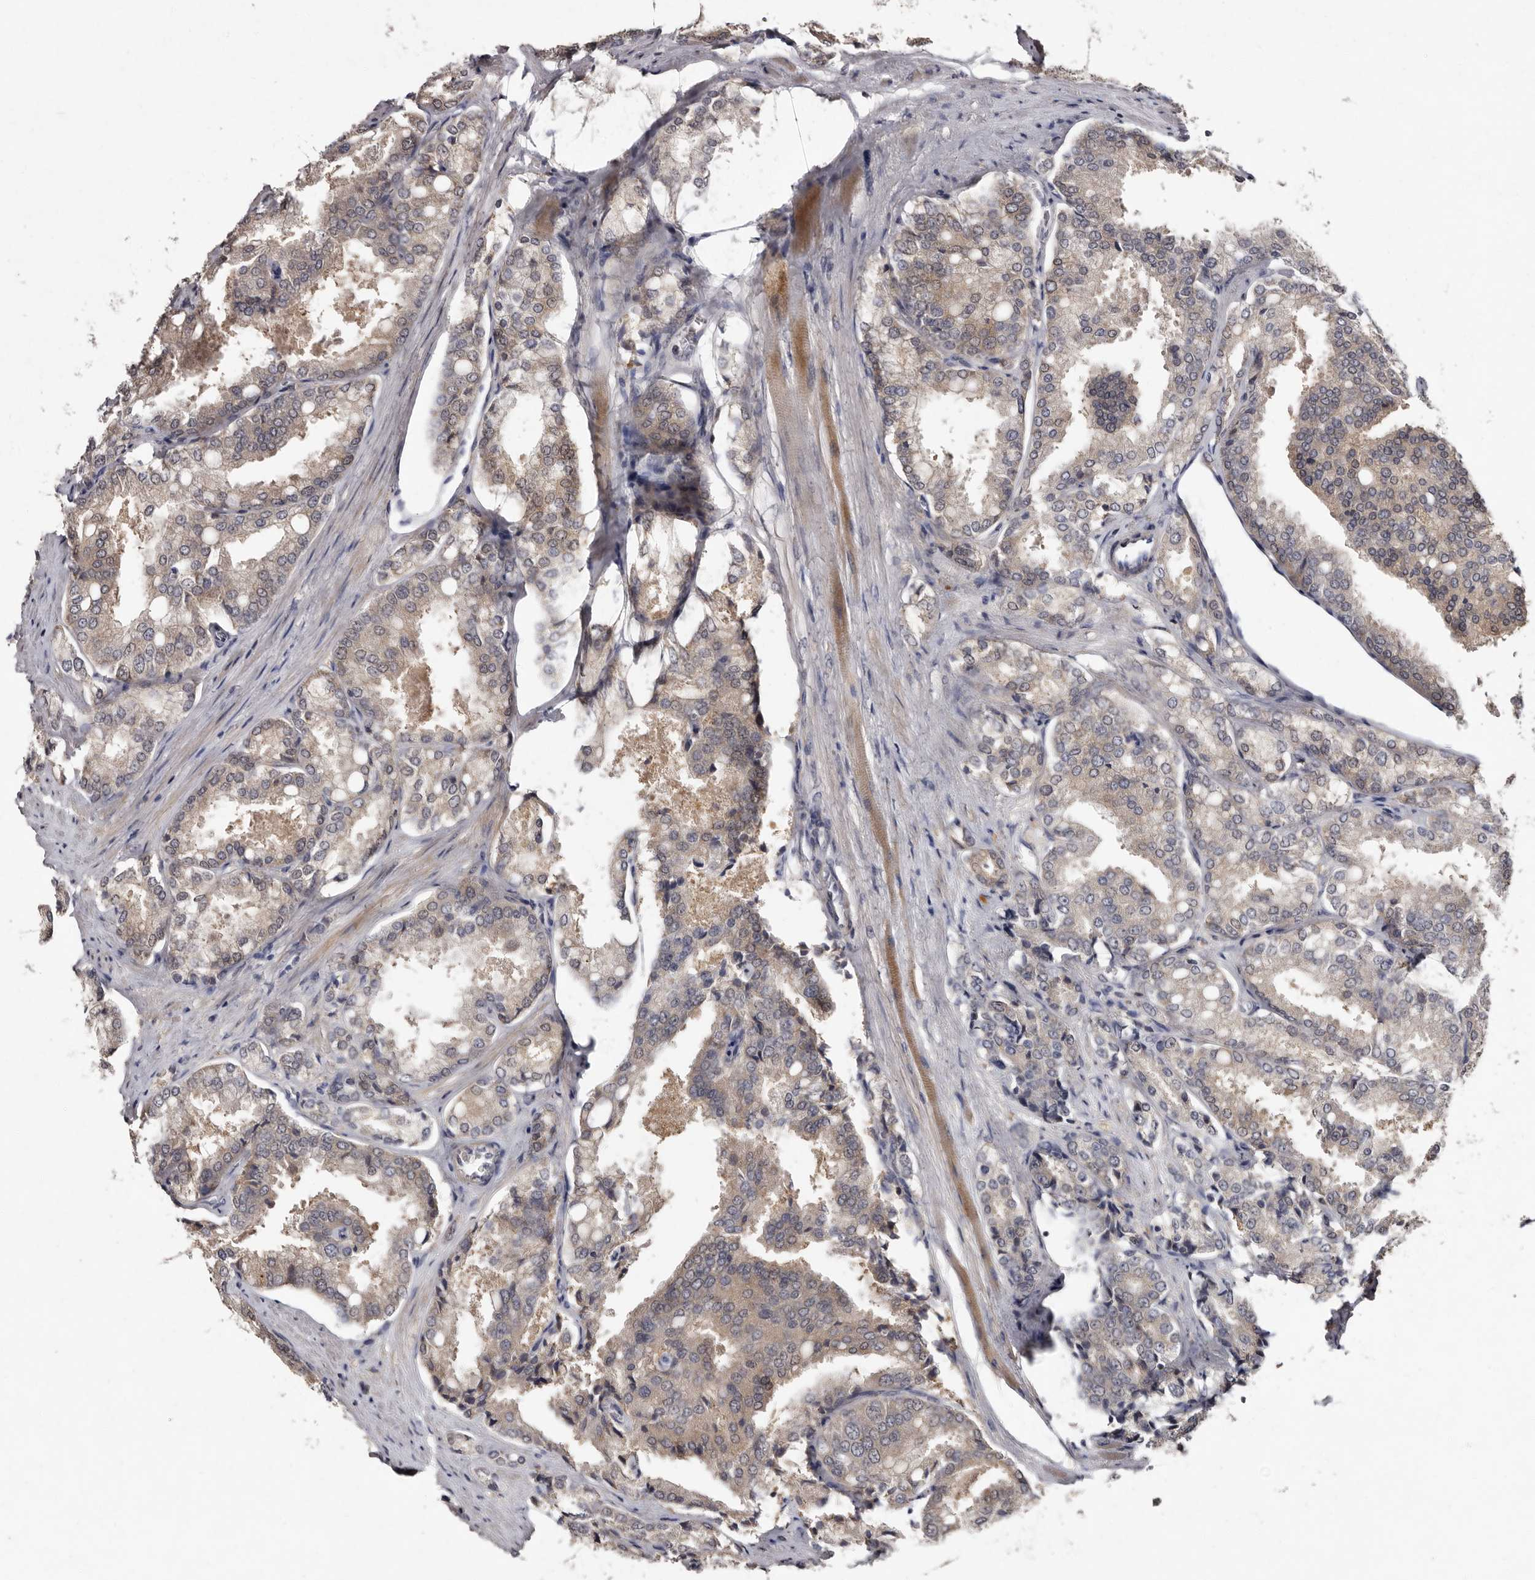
{"staining": {"intensity": "weak", "quantity": "25%-75%", "location": "cytoplasmic/membranous"}, "tissue": "prostate cancer", "cell_type": "Tumor cells", "image_type": "cancer", "snomed": [{"axis": "morphology", "description": "Adenocarcinoma, High grade"}, {"axis": "topography", "description": "Prostate"}], "caption": "IHC of prostate cancer demonstrates low levels of weak cytoplasmic/membranous expression in approximately 25%-75% of tumor cells.", "gene": "DNPH1", "patient": {"sex": "male", "age": 50}}